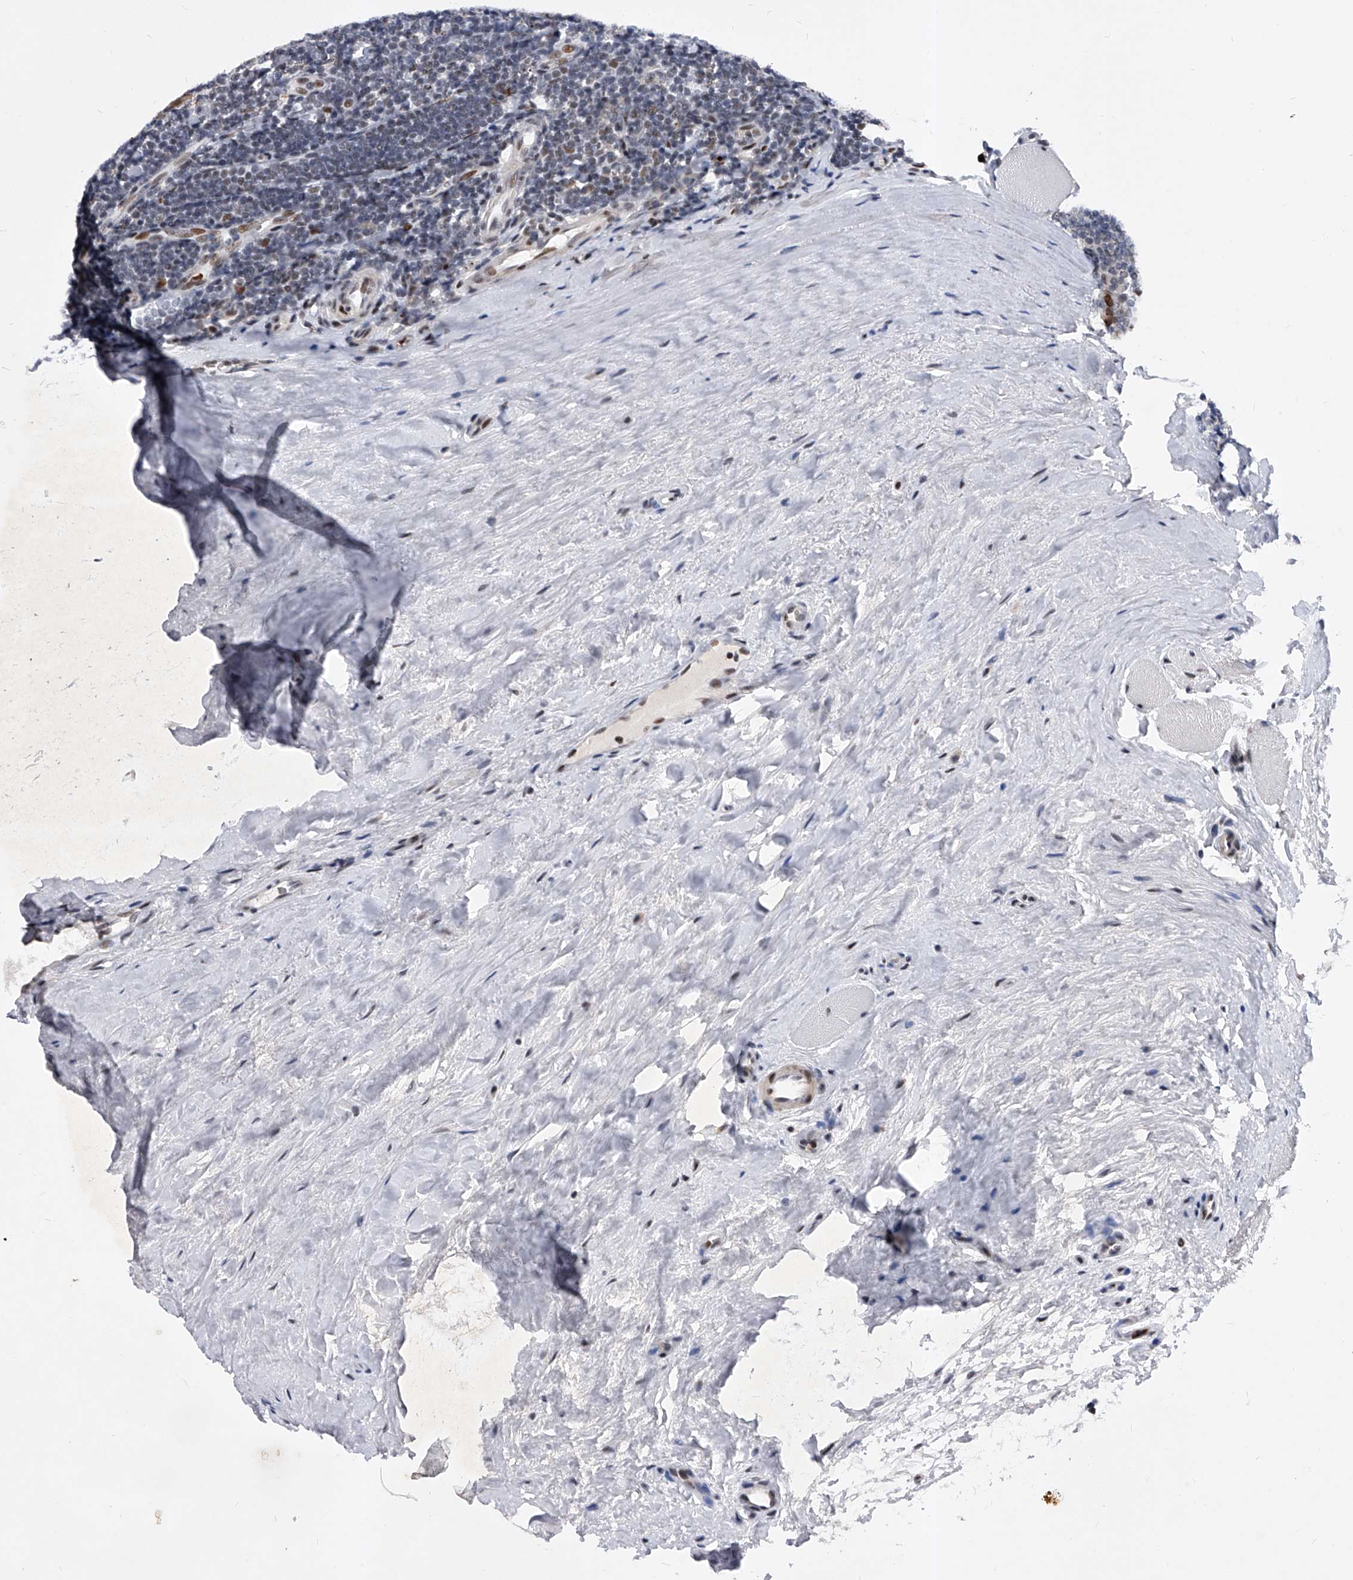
{"staining": {"intensity": "moderate", "quantity": "<25%", "location": "nuclear"}, "tissue": "tonsil", "cell_type": "Germinal center cells", "image_type": "normal", "snomed": [{"axis": "morphology", "description": "Normal tissue, NOS"}, {"axis": "topography", "description": "Tonsil"}], "caption": "Benign tonsil reveals moderate nuclear expression in approximately <25% of germinal center cells.", "gene": "TESK2", "patient": {"sex": "male", "age": 27}}